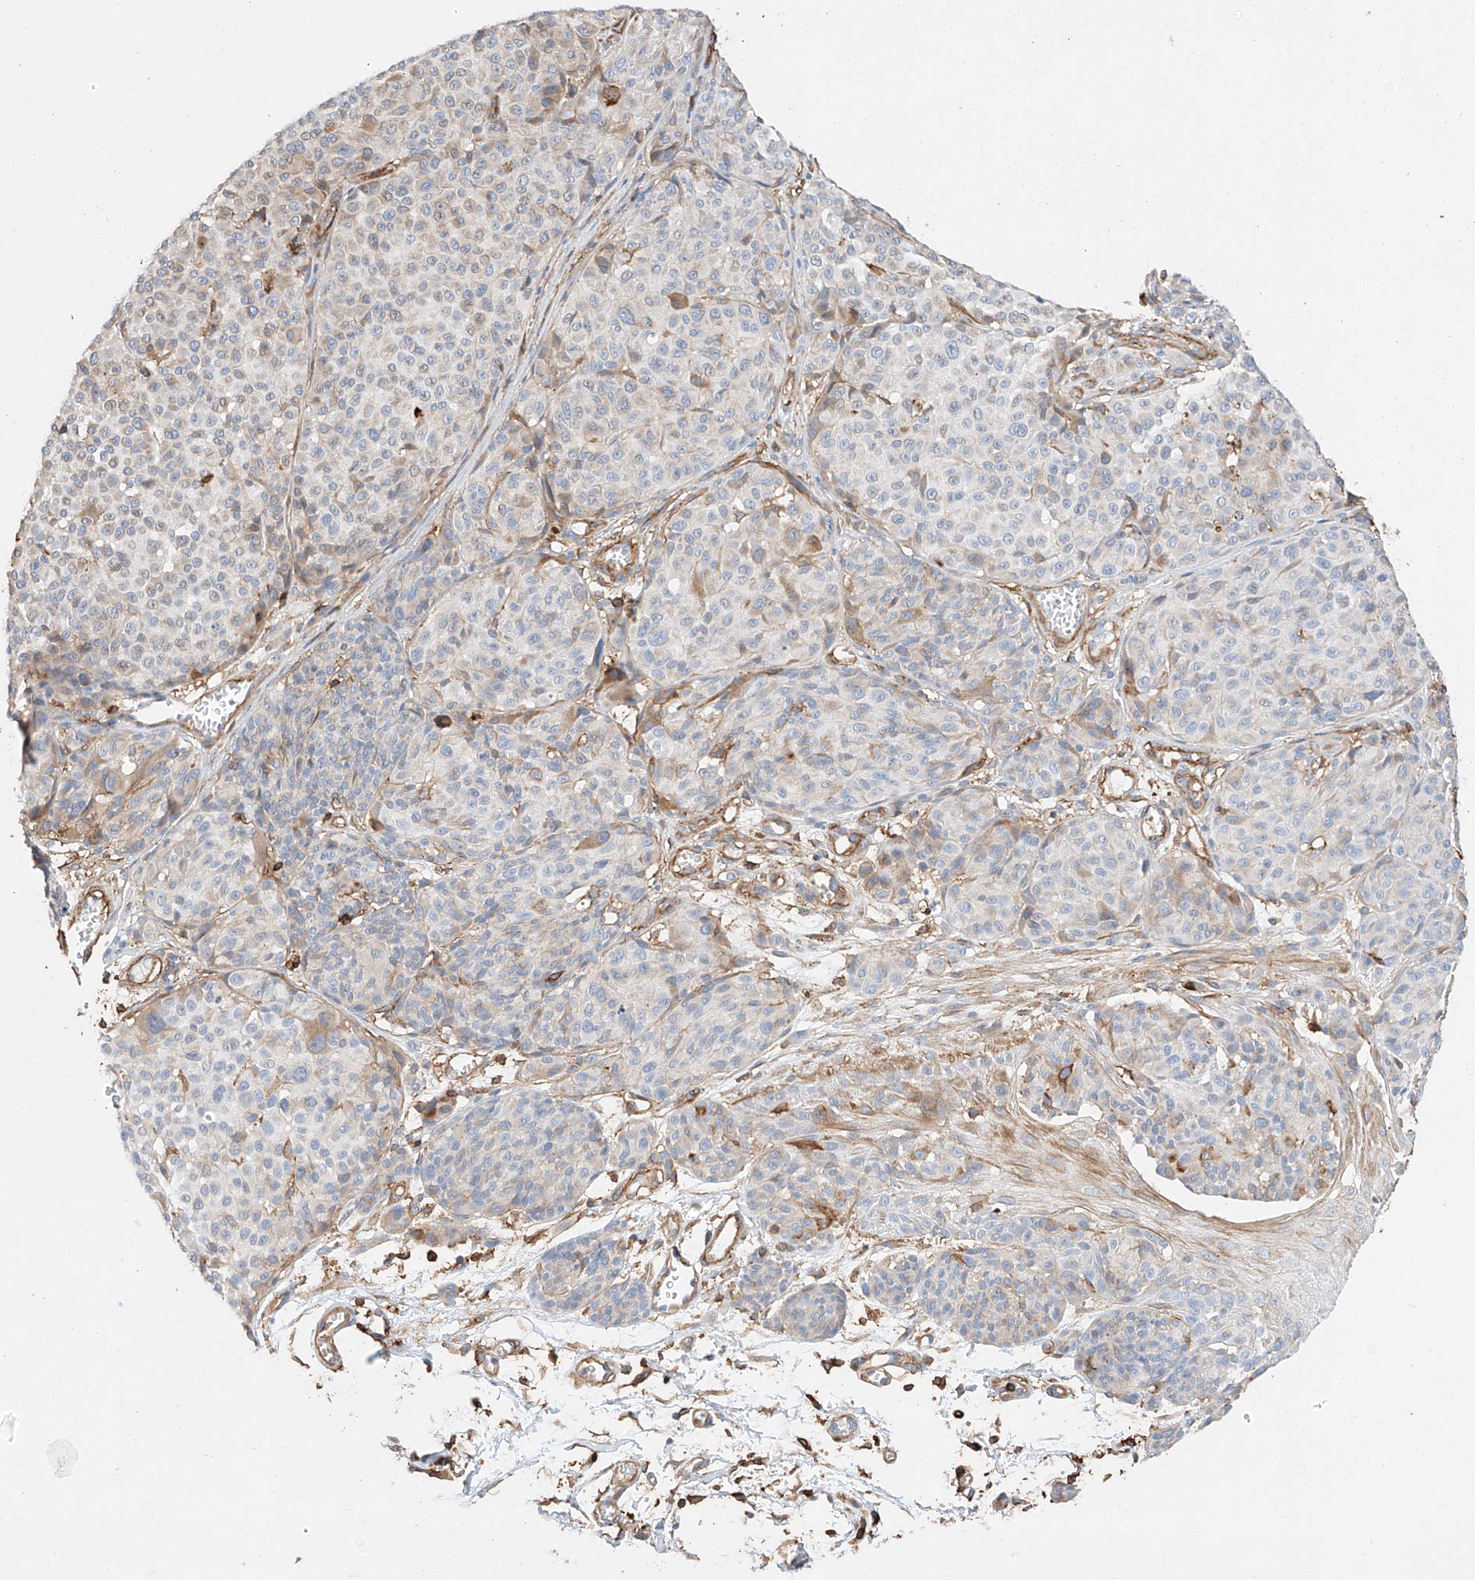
{"staining": {"intensity": "negative", "quantity": "none", "location": "none"}, "tissue": "melanoma", "cell_type": "Tumor cells", "image_type": "cancer", "snomed": [{"axis": "morphology", "description": "Malignant melanoma, NOS"}, {"axis": "topography", "description": "Skin"}], "caption": "Immunohistochemistry micrograph of human melanoma stained for a protein (brown), which displays no expression in tumor cells.", "gene": "WFS1", "patient": {"sex": "male", "age": 83}}